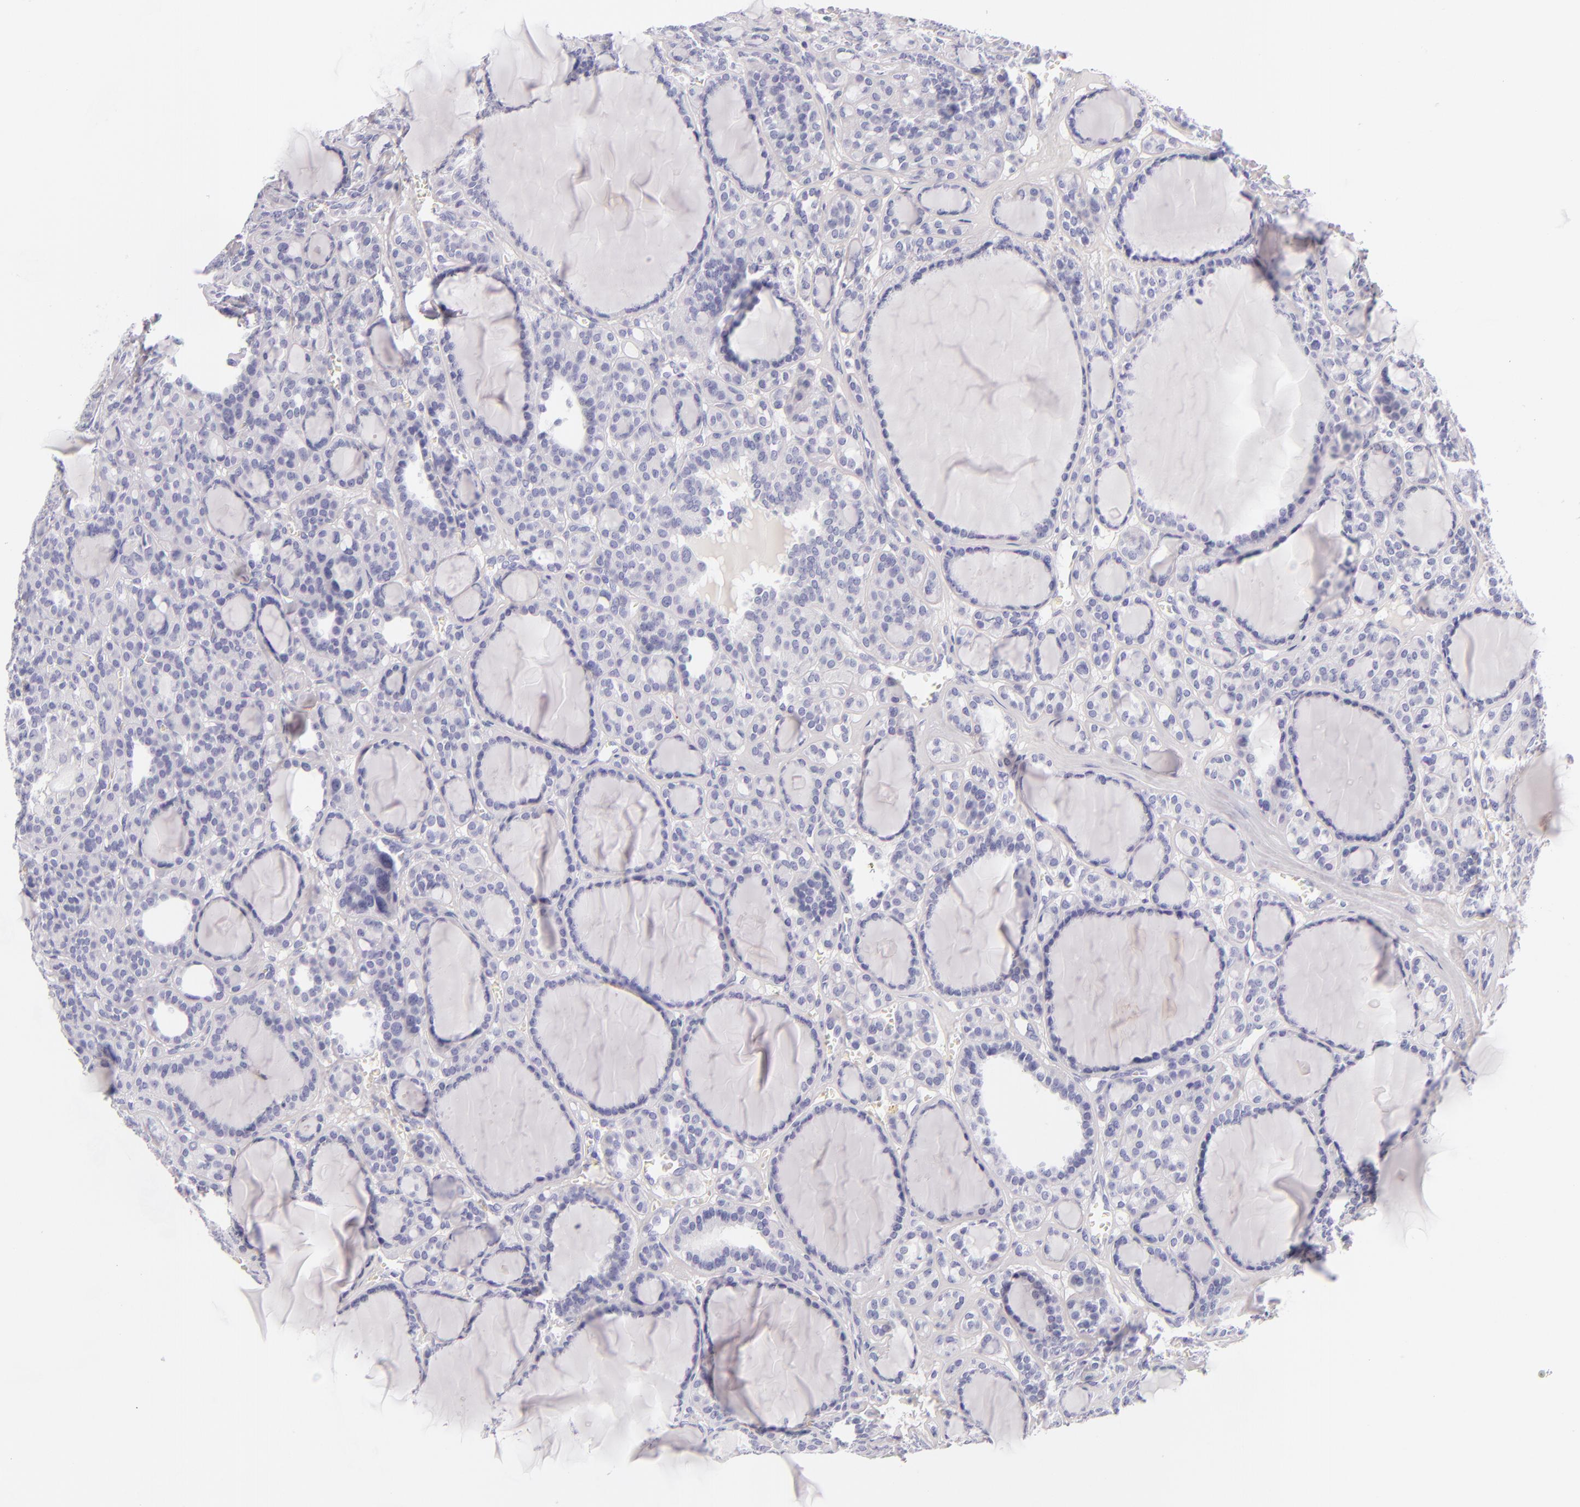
{"staining": {"intensity": "negative", "quantity": "none", "location": "none"}, "tissue": "thyroid cancer", "cell_type": "Tumor cells", "image_type": "cancer", "snomed": [{"axis": "morphology", "description": "Follicular adenoma carcinoma, NOS"}, {"axis": "topography", "description": "Thyroid gland"}], "caption": "The IHC micrograph has no significant expression in tumor cells of thyroid follicular adenoma carcinoma tissue.", "gene": "INA", "patient": {"sex": "female", "age": 71}}